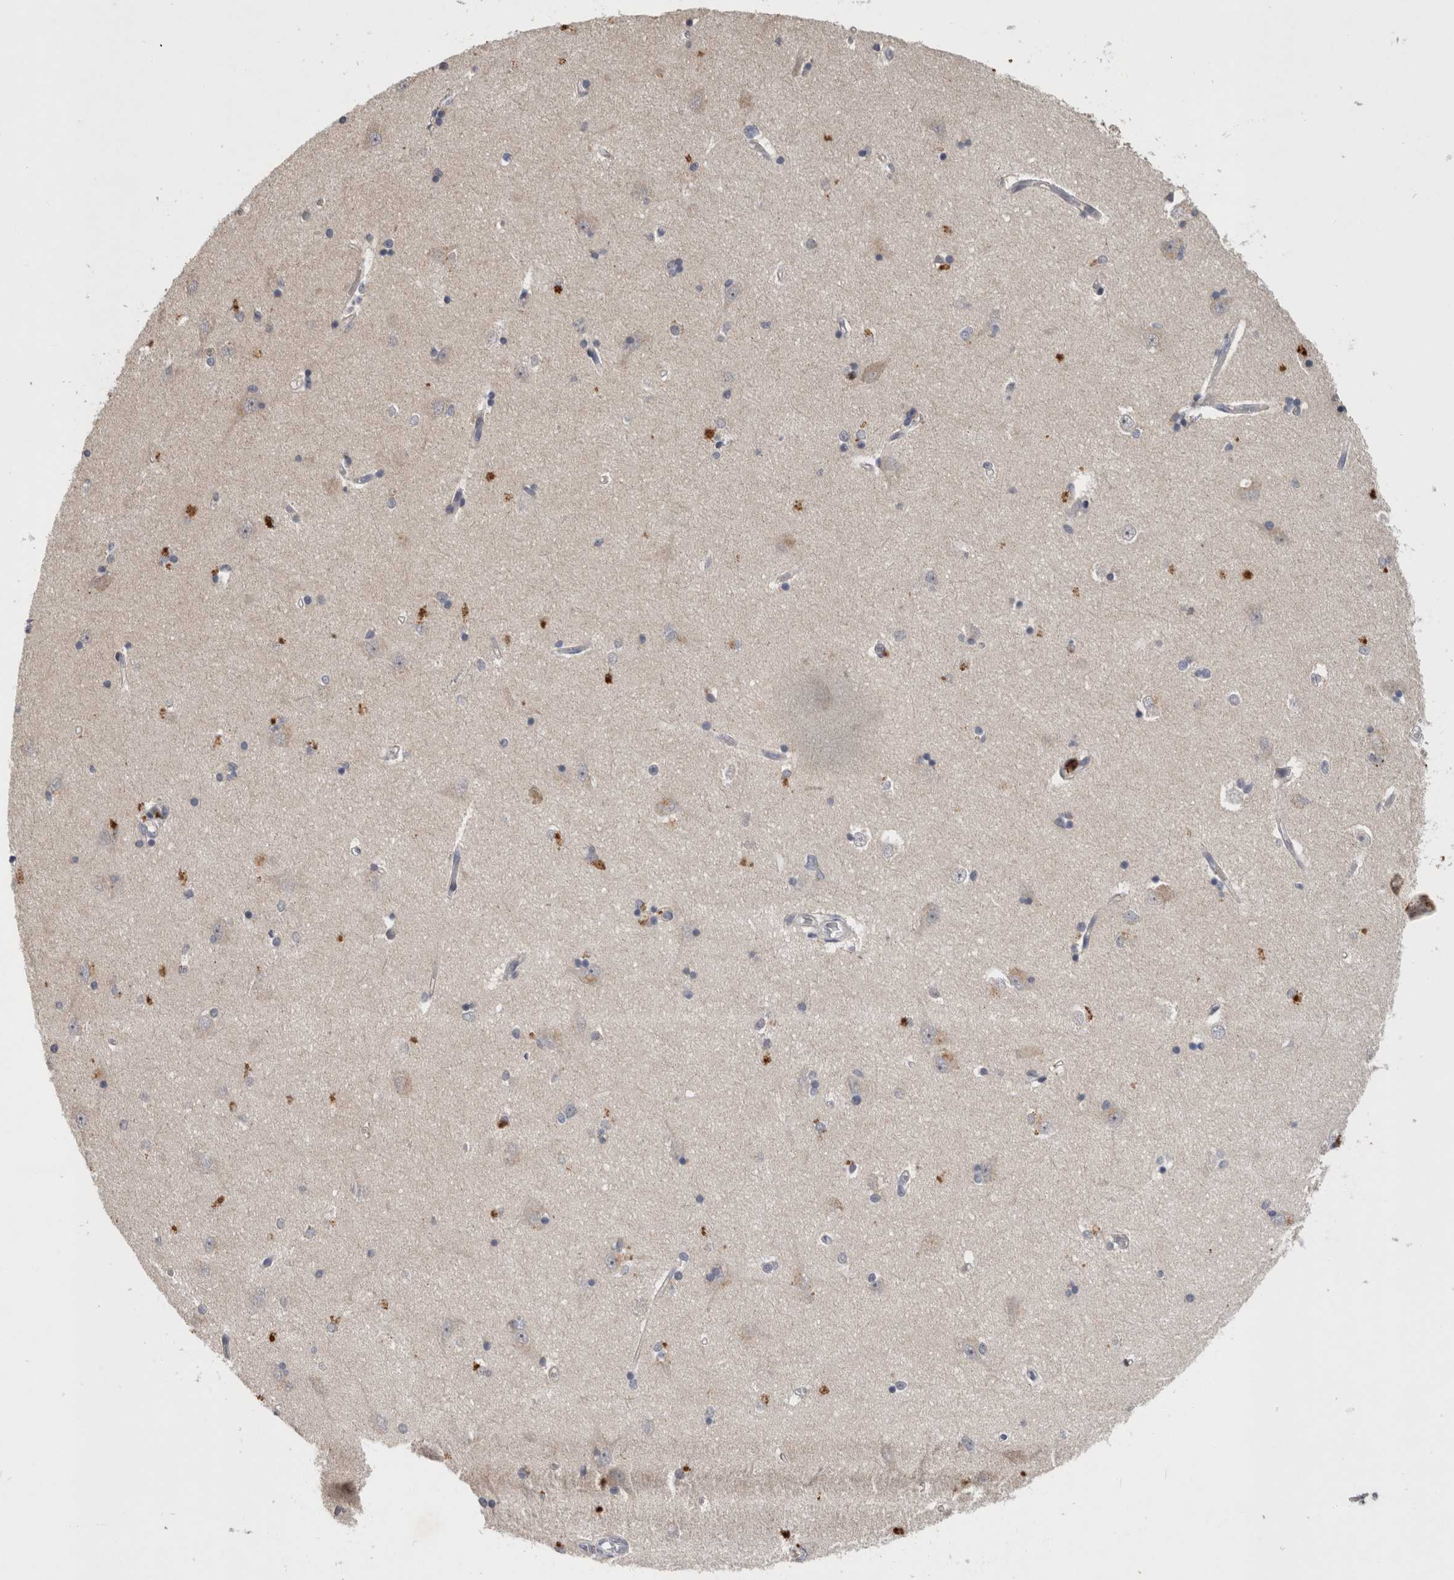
{"staining": {"intensity": "moderate", "quantity": "<25%", "location": "cytoplasmic/membranous"}, "tissue": "hippocampus", "cell_type": "Glial cells", "image_type": "normal", "snomed": [{"axis": "morphology", "description": "Normal tissue, NOS"}, {"axis": "topography", "description": "Hippocampus"}], "caption": "Moderate cytoplasmic/membranous staining is identified in approximately <25% of glial cells in normal hippocampus. The staining is performed using DAB (3,3'-diaminobenzidine) brown chromogen to label protein expression. The nuclei are counter-stained blue using hematoxylin.", "gene": "RHPN1", "patient": {"sex": "male", "age": 45}}